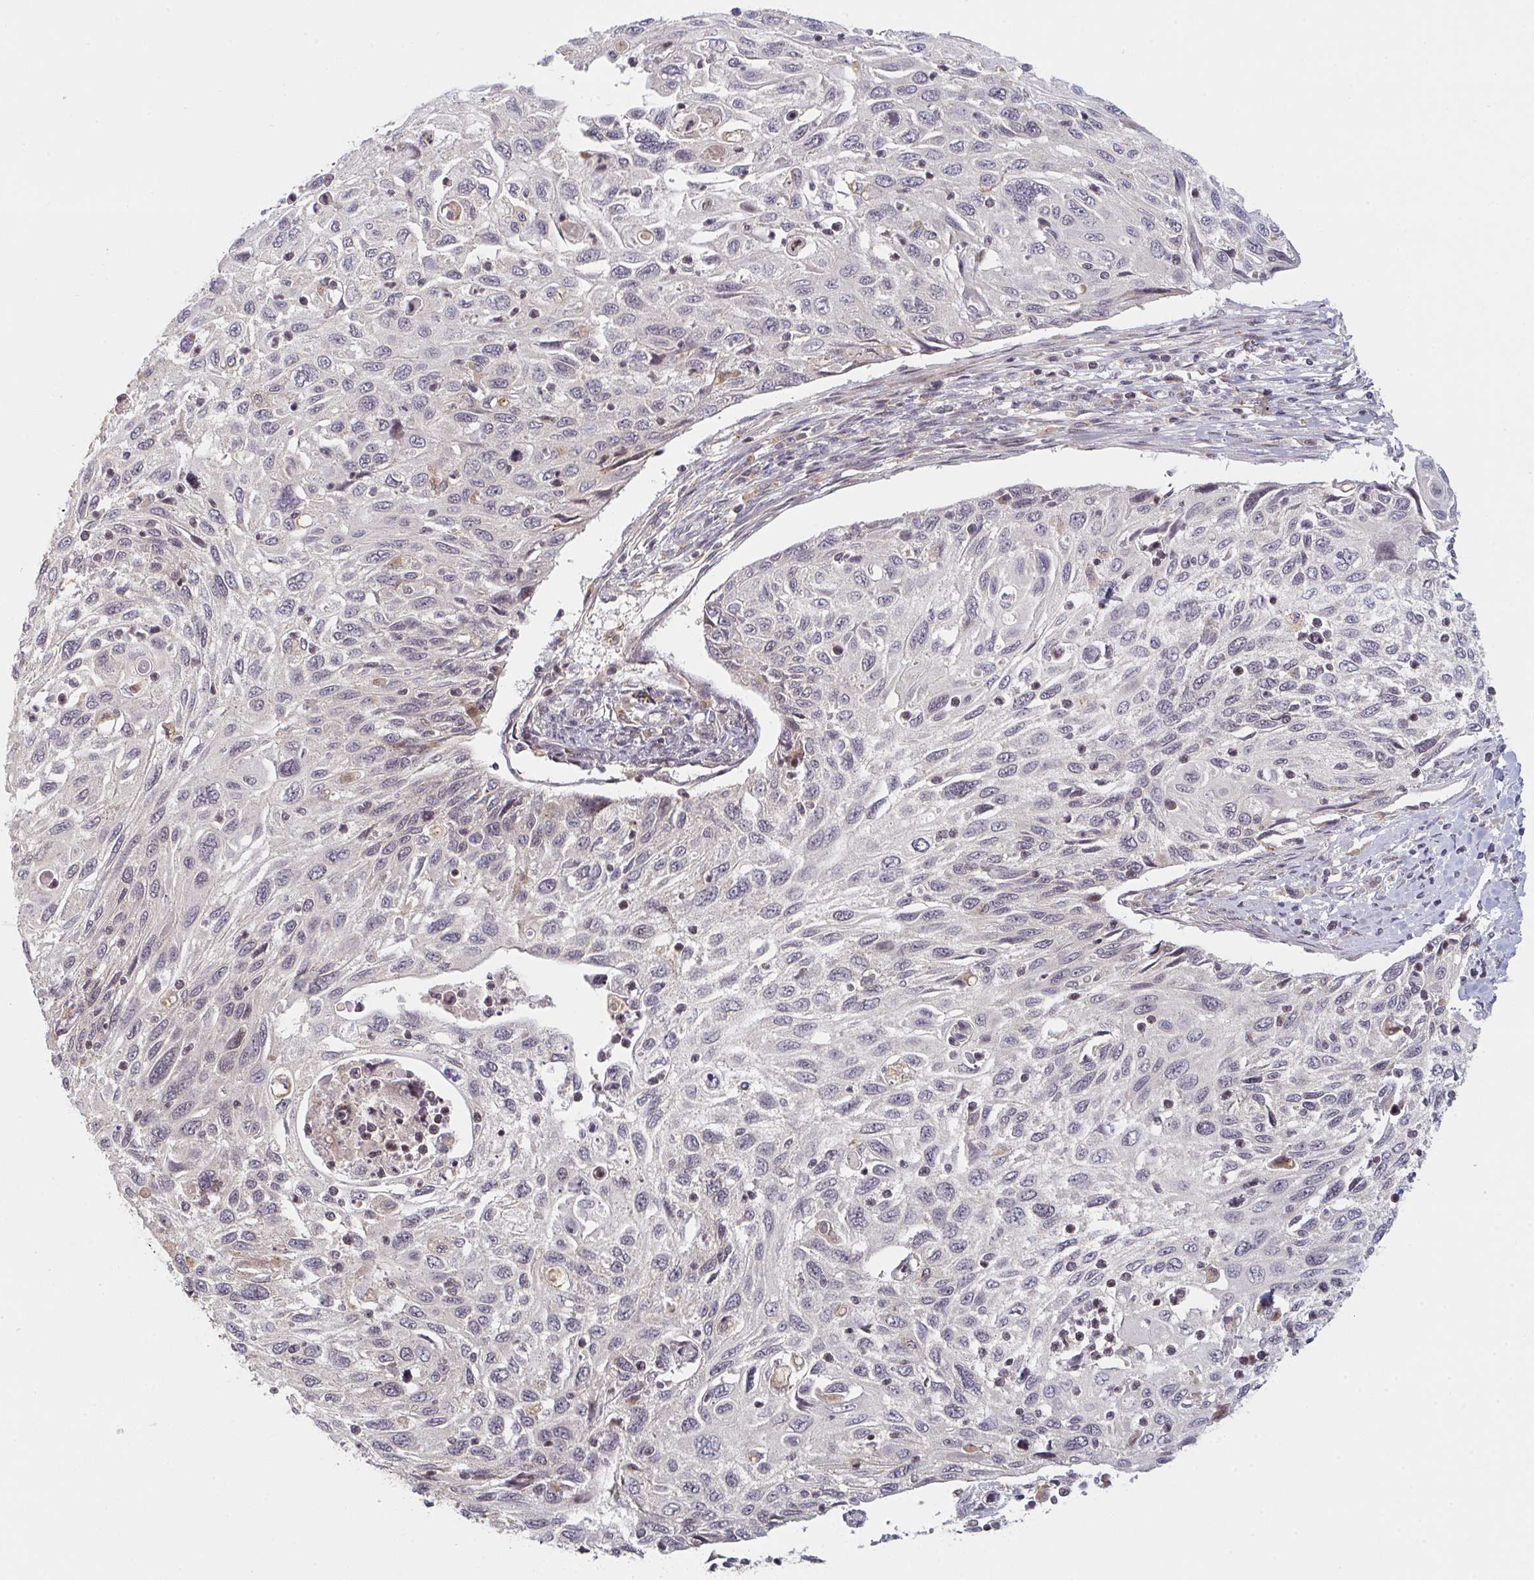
{"staining": {"intensity": "negative", "quantity": "none", "location": "none"}, "tissue": "cervical cancer", "cell_type": "Tumor cells", "image_type": "cancer", "snomed": [{"axis": "morphology", "description": "Squamous cell carcinoma, NOS"}, {"axis": "topography", "description": "Cervix"}], "caption": "IHC image of squamous cell carcinoma (cervical) stained for a protein (brown), which demonstrates no staining in tumor cells.", "gene": "DCST1", "patient": {"sex": "female", "age": 70}}